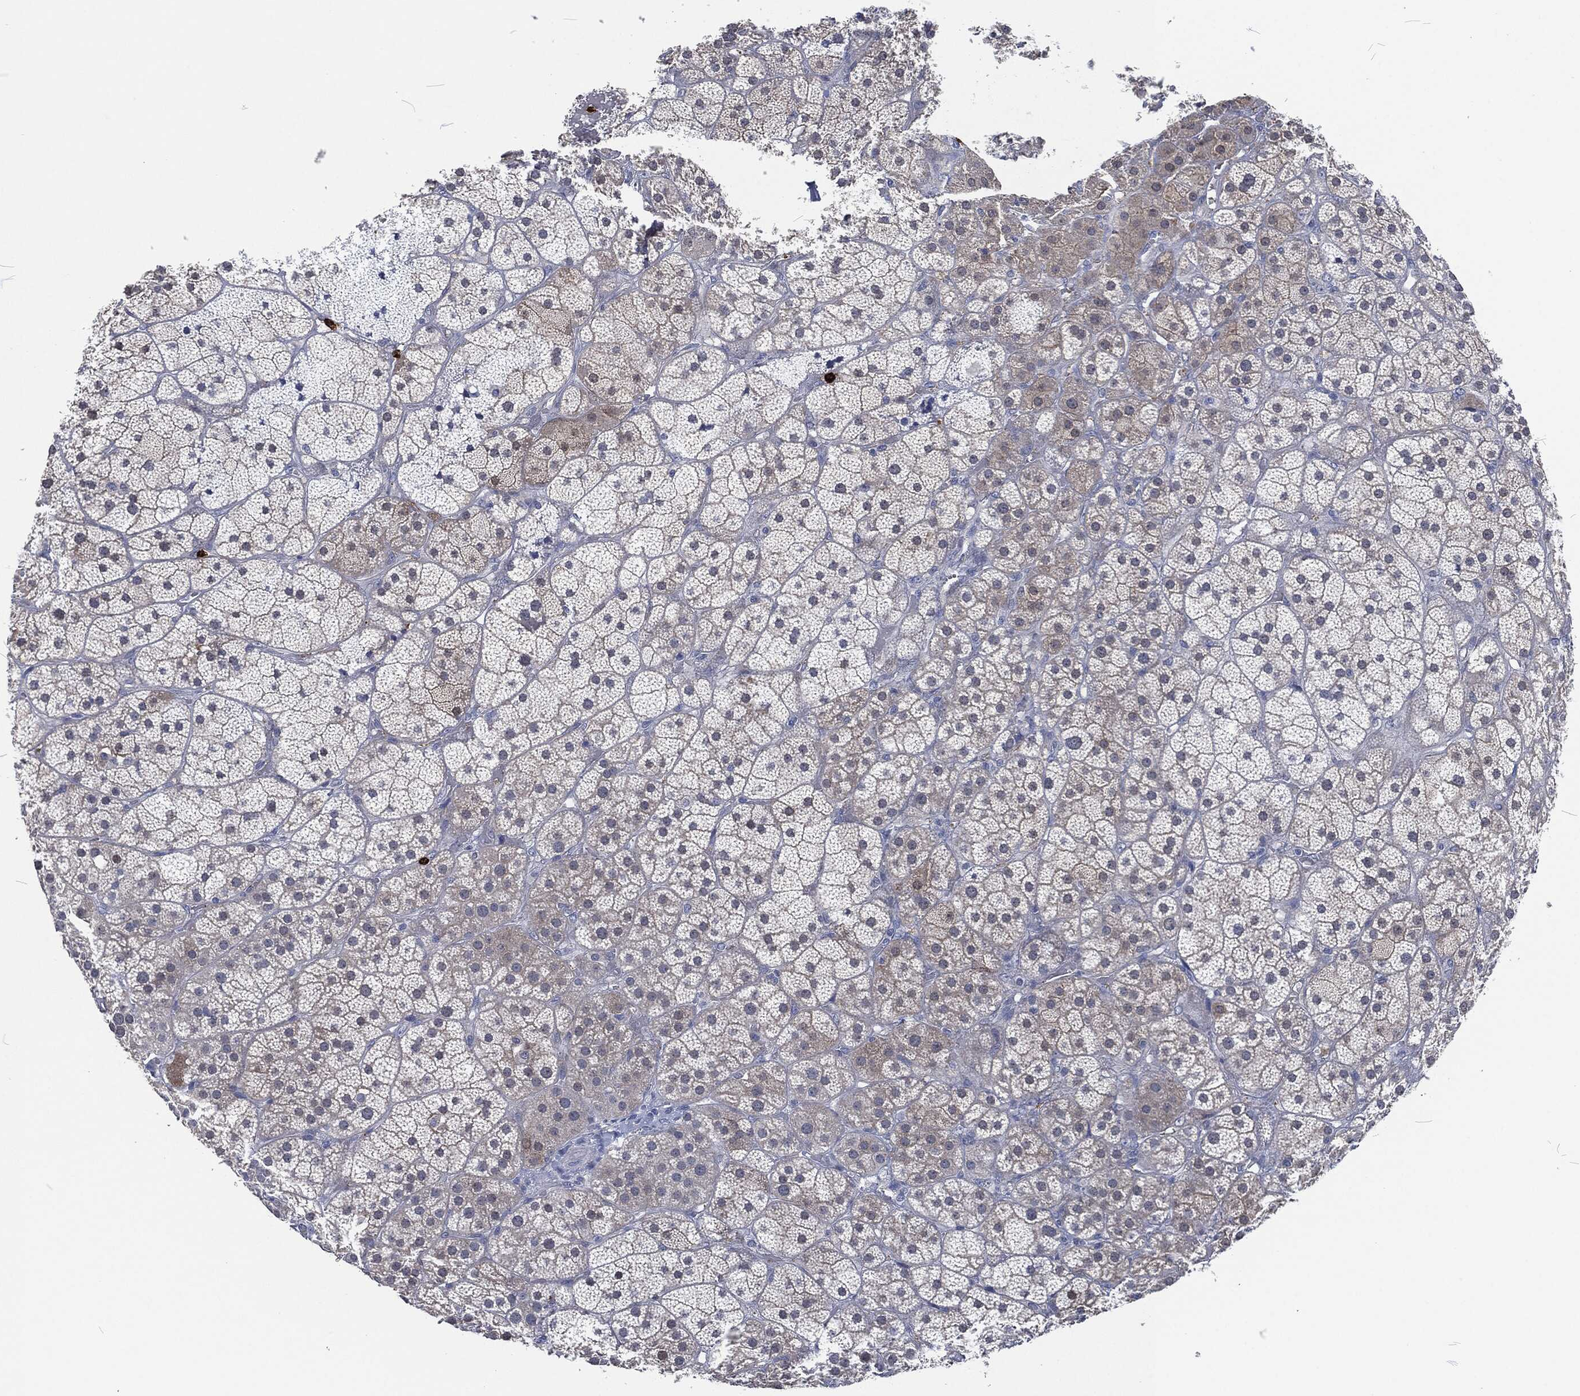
{"staining": {"intensity": "weak", "quantity": "<25%", "location": "cytoplasmic/membranous"}, "tissue": "adrenal gland", "cell_type": "Glandular cells", "image_type": "normal", "snomed": [{"axis": "morphology", "description": "Normal tissue, NOS"}, {"axis": "topography", "description": "Adrenal gland"}], "caption": "Immunohistochemistry micrograph of normal human adrenal gland stained for a protein (brown), which exhibits no staining in glandular cells. (Stains: DAB immunohistochemistry with hematoxylin counter stain, Microscopy: brightfield microscopy at high magnification).", "gene": "MPO", "patient": {"sex": "male", "age": 57}}